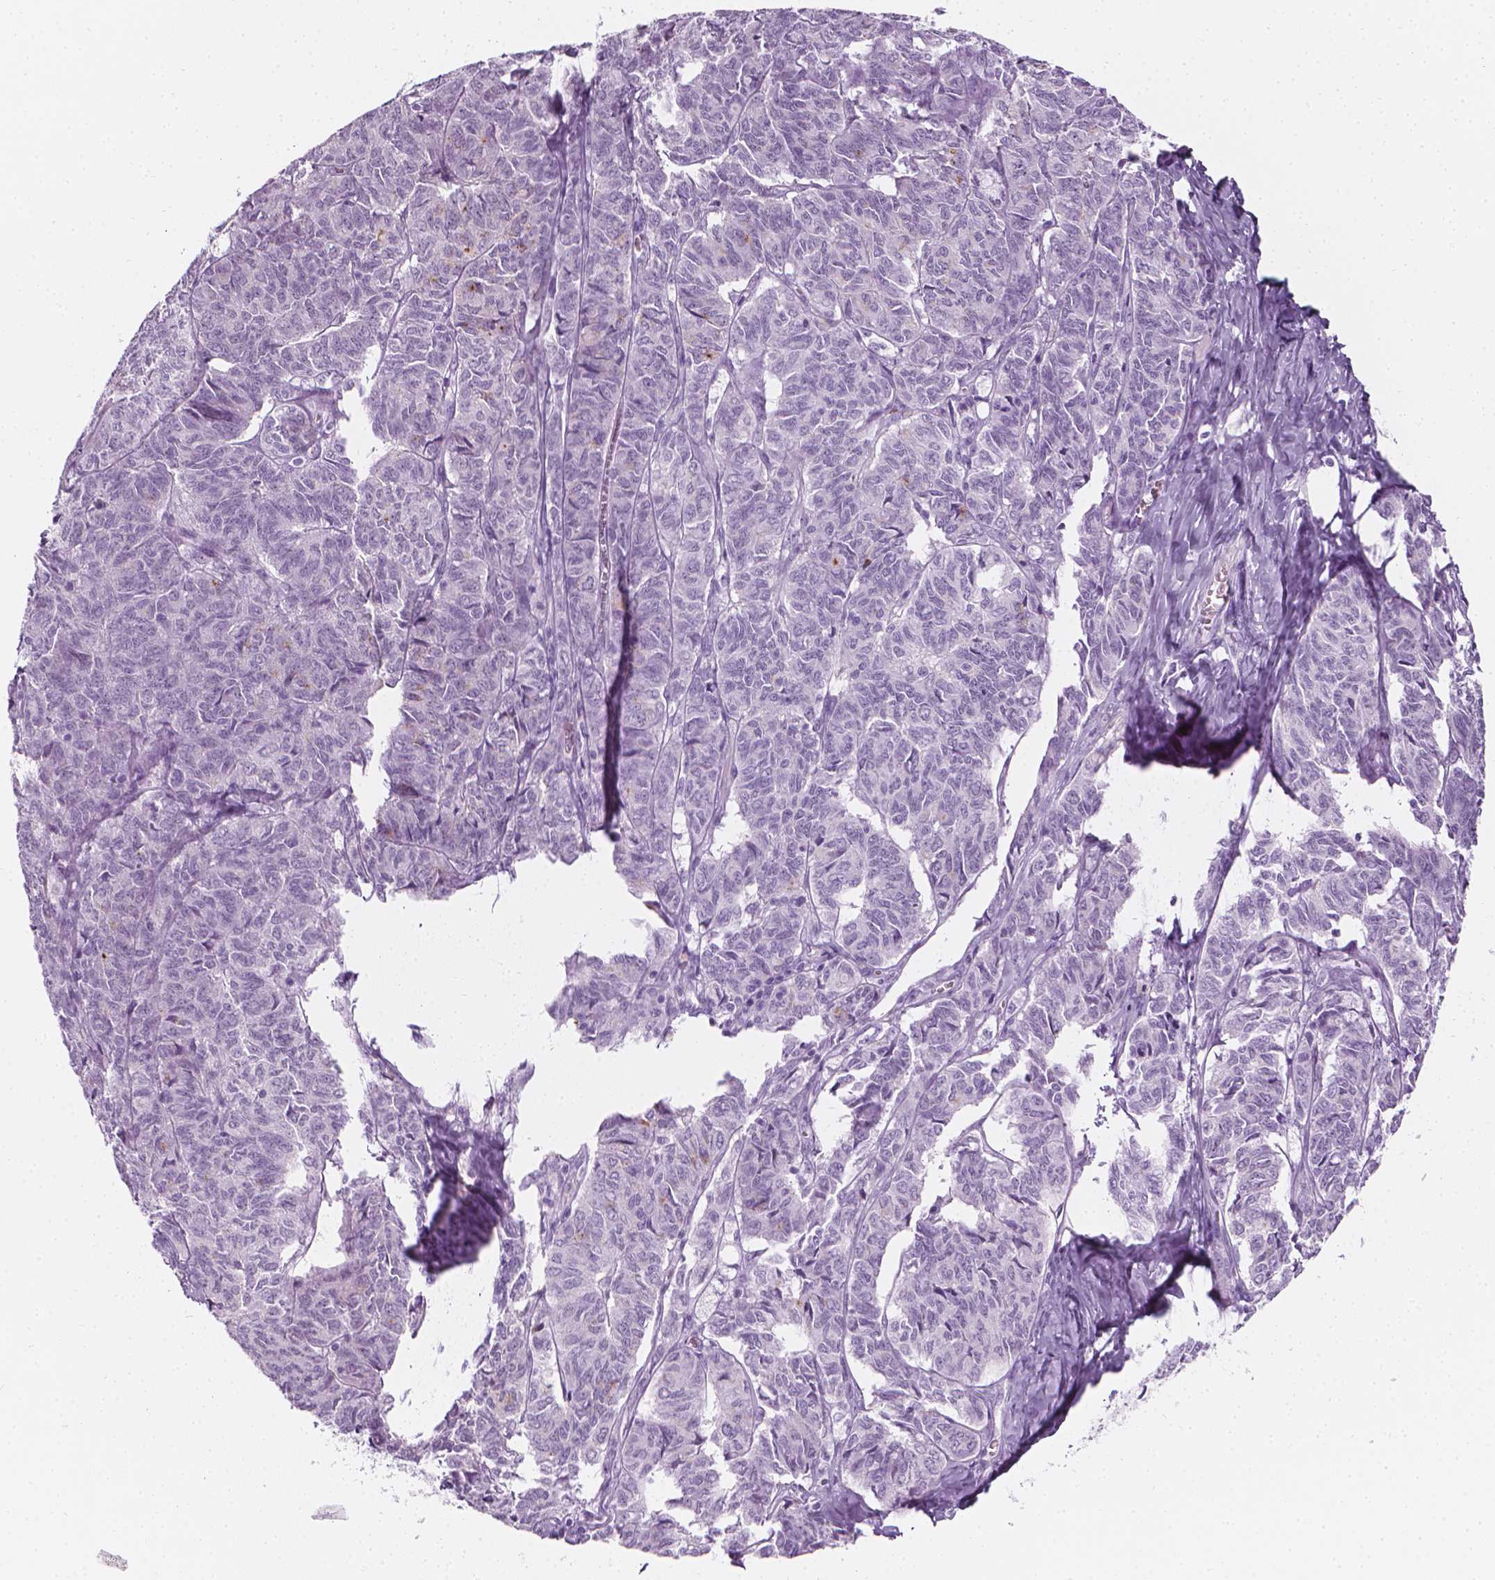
{"staining": {"intensity": "negative", "quantity": "none", "location": "none"}, "tissue": "ovarian cancer", "cell_type": "Tumor cells", "image_type": "cancer", "snomed": [{"axis": "morphology", "description": "Carcinoma, endometroid"}, {"axis": "topography", "description": "Ovary"}], "caption": "Ovarian cancer was stained to show a protein in brown. There is no significant positivity in tumor cells.", "gene": "SCG3", "patient": {"sex": "female", "age": 80}}